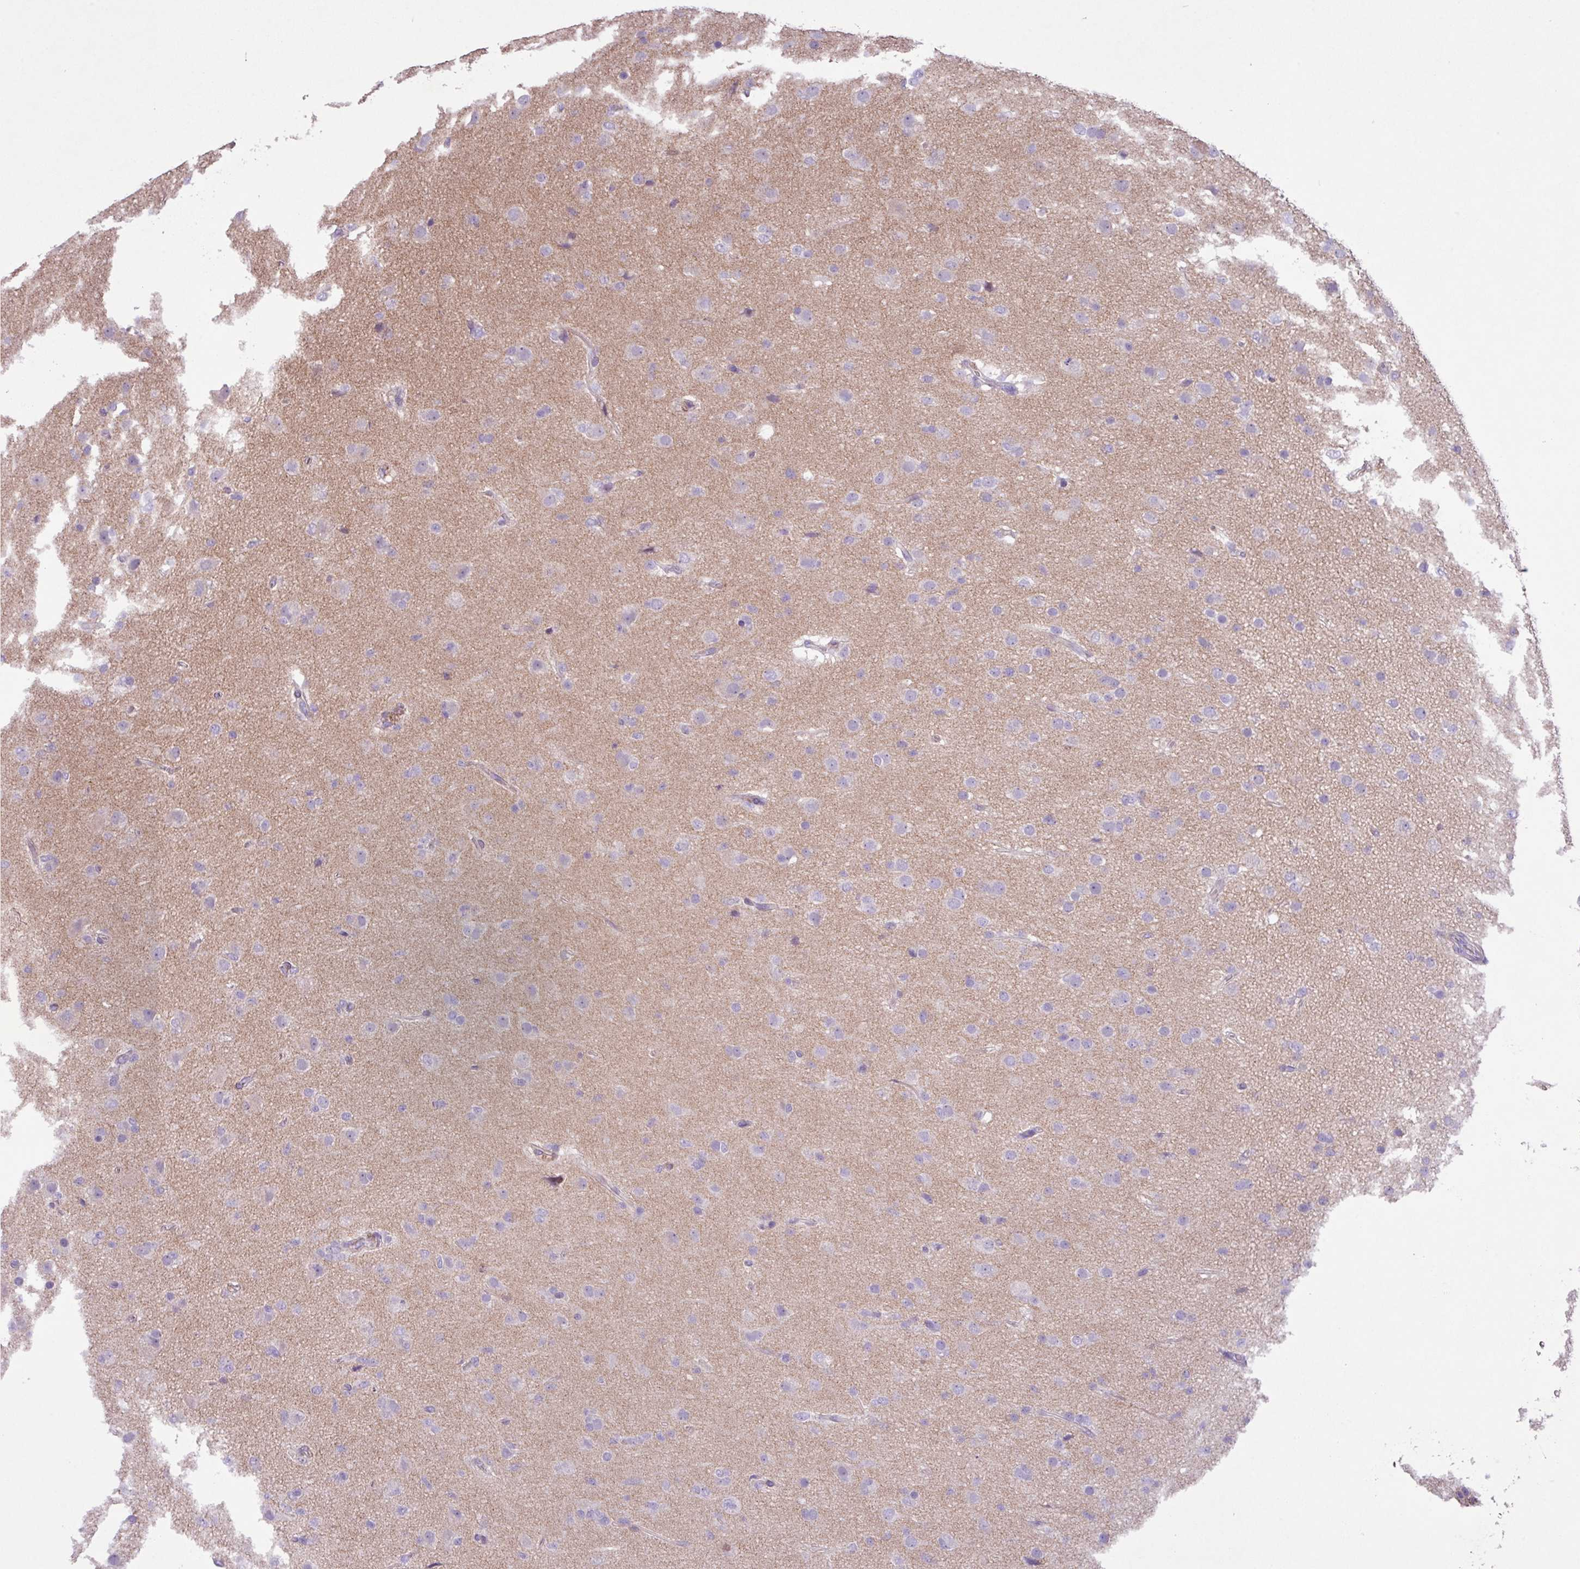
{"staining": {"intensity": "negative", "quantity": "none", "location": "none"}, "tissue": "glioma", "cell_type": "Tumor cells", "image_type": "cancer", "snomed": [{"axis": "morphology", "description": "Glioma, malignant, Low grade"}, {"axis": "topography", "description": "Brain"}], "caption": "Glioma was stained to show a protein in brown. There is no significant expression in tumor cells.", "gene": "CD248", "patient": {"sex": "male", "age": 65}}